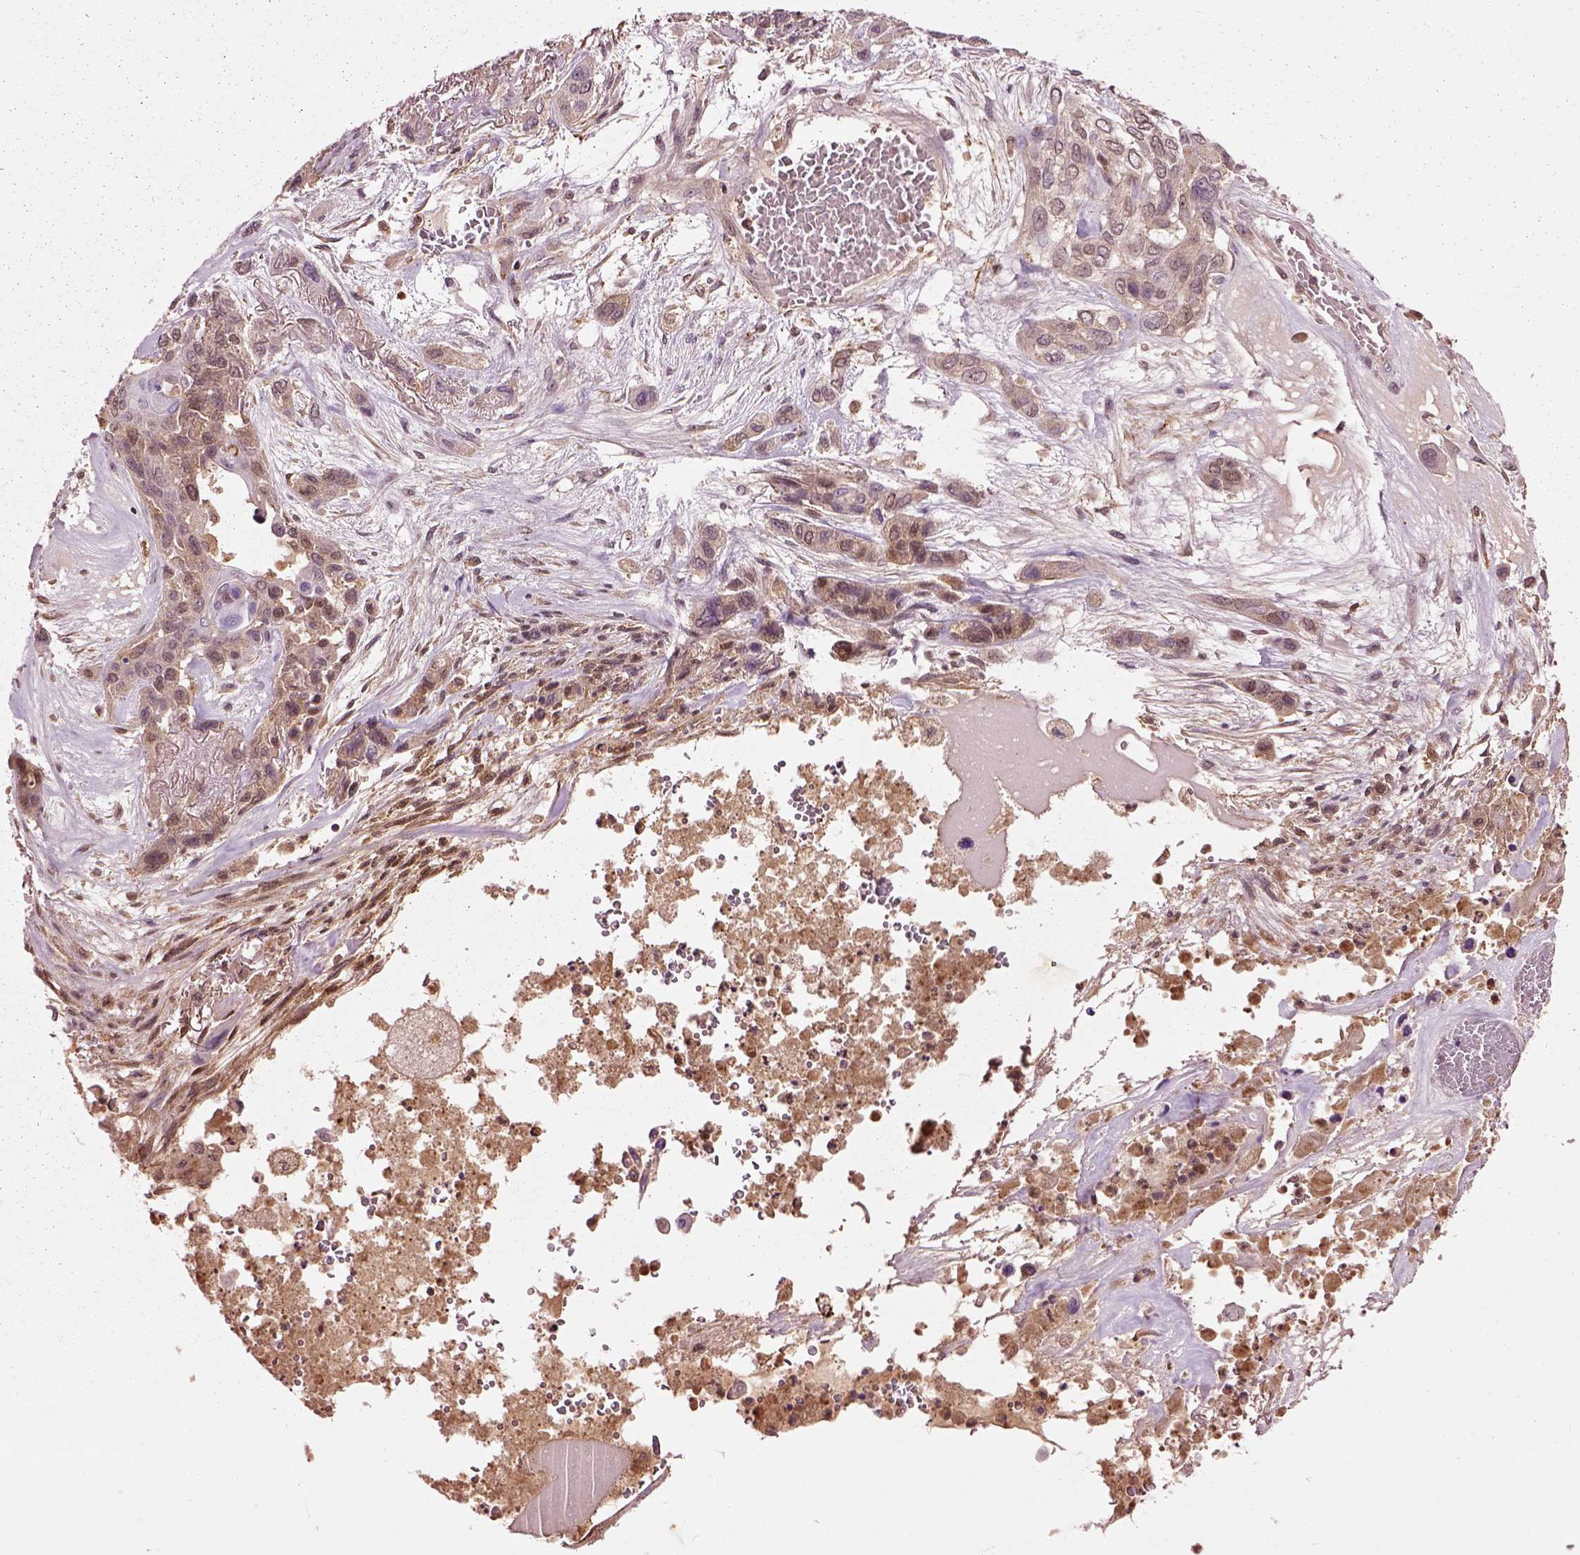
{"staining": {"intensity": "weak", "quantity": "25%-75%", "location": "cytoplasmic/membranous"}, "tissue": "lung cancer", "cell_type": "Tumor cells", "image_type": "cancer", "snomed": [{"axis": "morphology", "description": "Squamous cell carcinoma, NOS"}, {"axis": "topography", "description": "Lung"}], "caption": "The photomicrograph exhibits staining of lung squamous cell carcinoma, revealing weak cytoplasmic/membranous protein positivity (brown color) within tumor cells.", "gene": "MDP1", "patient": {"sex": "female", "age": 70}}